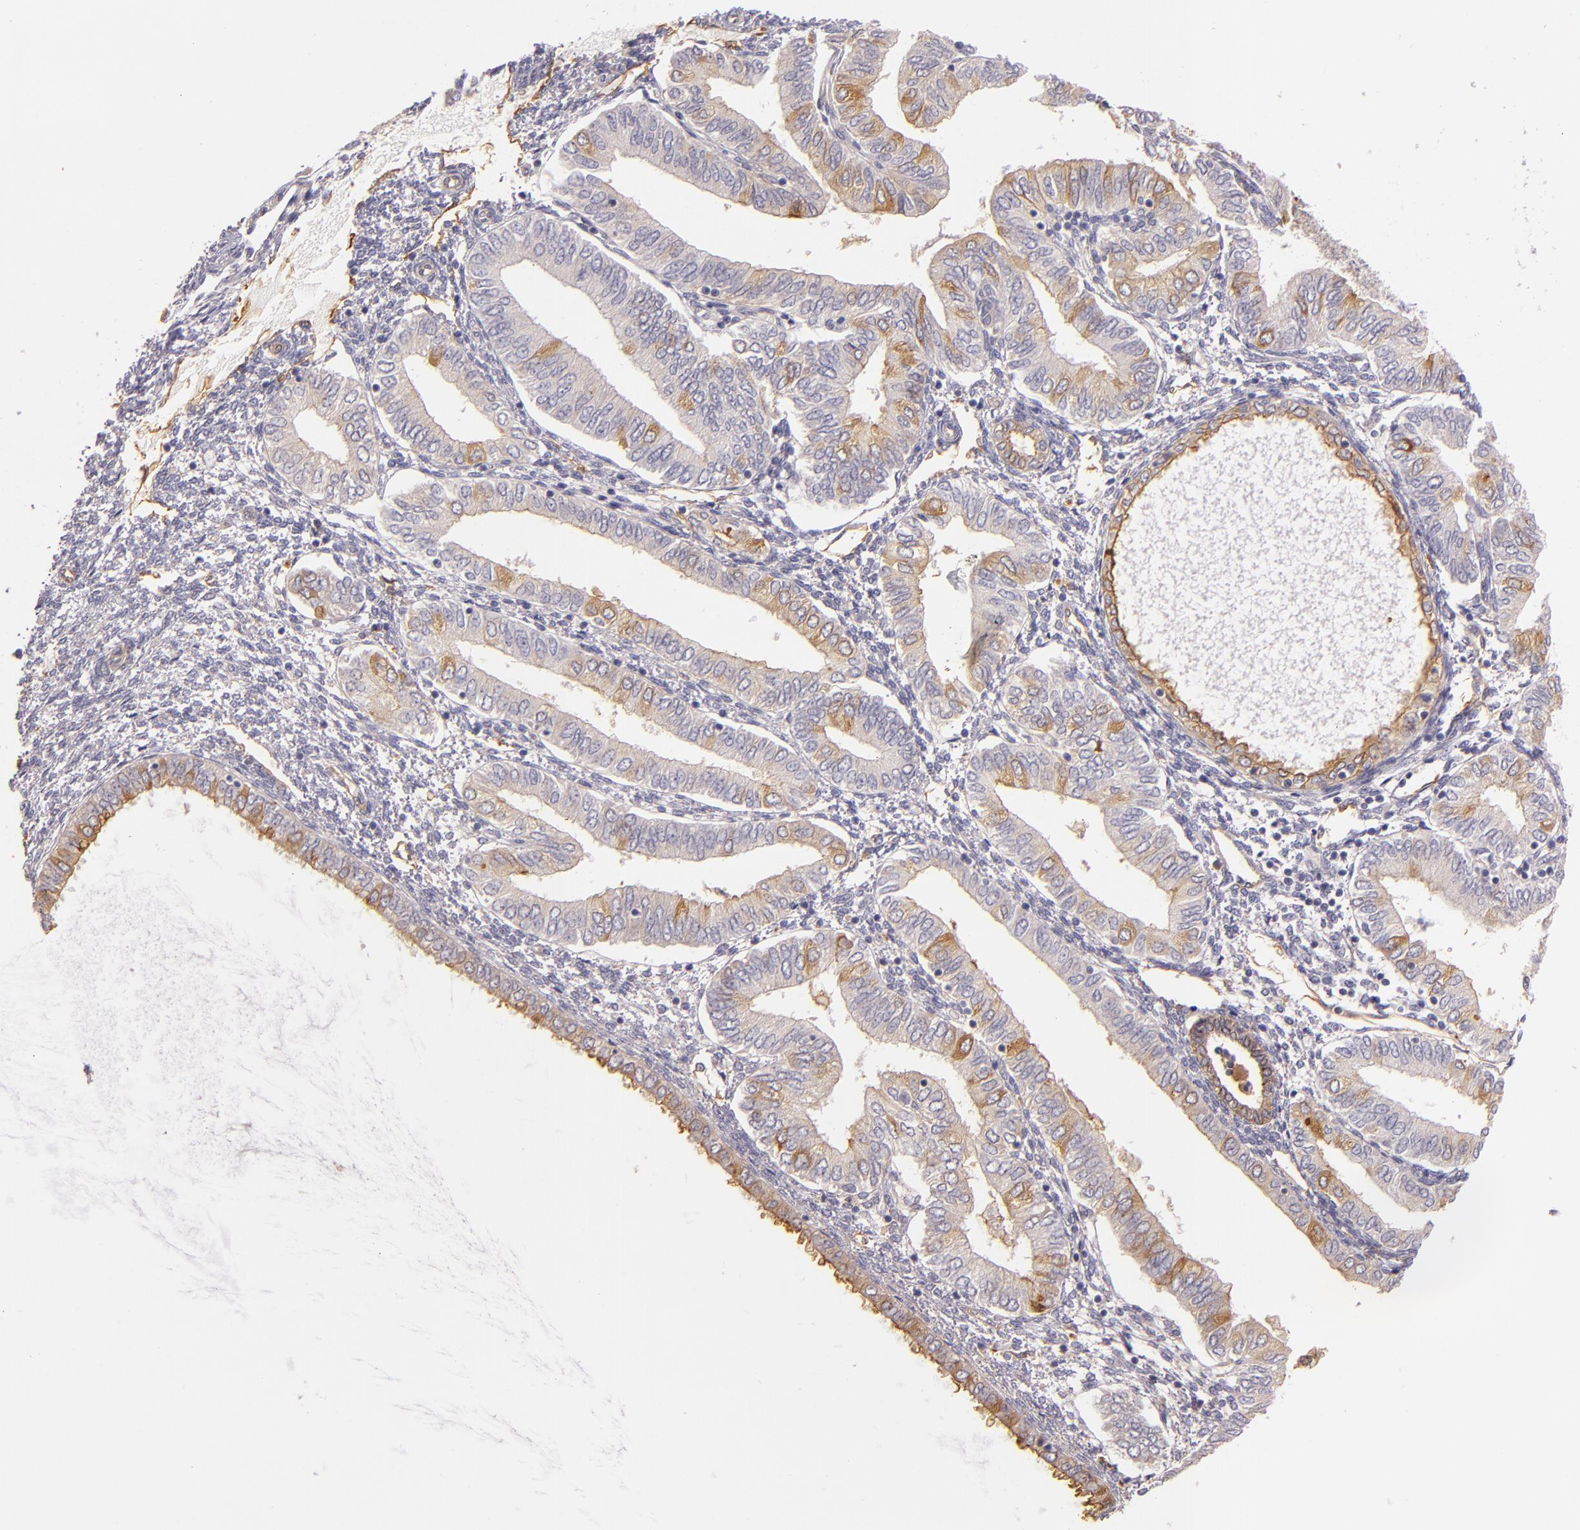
{"staining": {"intensity": "moderate", "quantity": "<25%", "location": "cytoplasmic/membranous"}, "tissue": "endometrial cancer", "cell_type": "Tumor cells", "image_type": "cancer", "snomed": [{"axis": "morphology", "description": "Adenocarcinoma, NOS"}, {"axis": "topography", "description": "Endometrium"}], "caption": "A histopathology image showing moderate cytoplasmic/membranous staining in approximately <25% of tumor cells in adenocarcinoma (endometrial), as visualized by brown immunohistochemical staining.", "gene": "CTSF", "patient": {"sex": "female", "age": 51}}